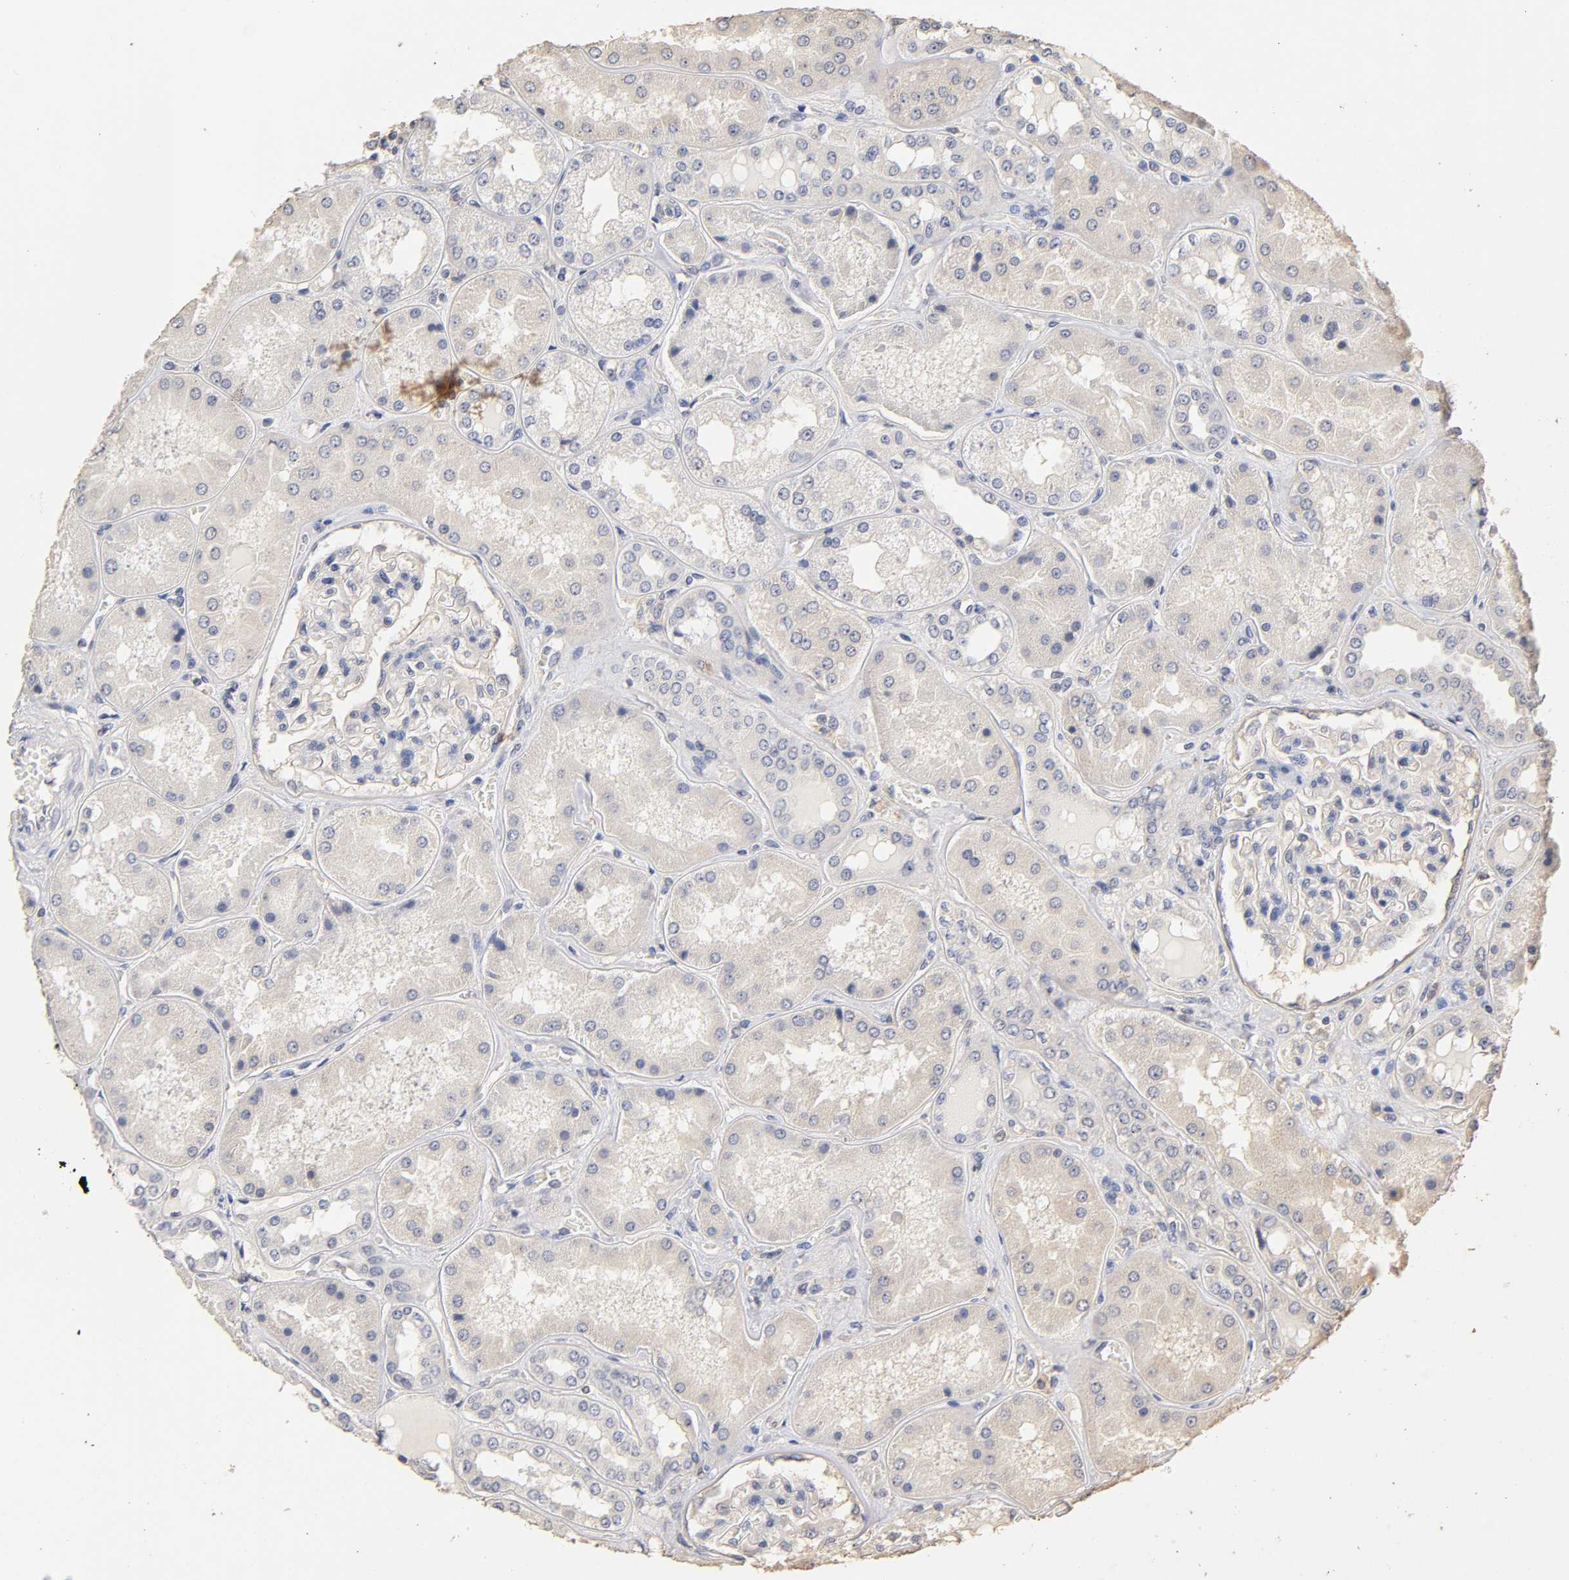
{"staining": {"intensity": "negative", "quantity": "none", "location": "none"}, "tissue": "kidney", "cell_type": "Cells in glomeruli", "image_type": "normal", "snomed": [{"axis": "morphology", "description": "Normal tissue, NOS"}, {"axis": "topography", "description": "Kidney"}], "caption": "Unremarkable kidney was stained to show a protein in brown. There is no significant staining in cells in glomeruli.", "gene": "VSIG4", "patient": {"sex": "female", "age": 56}}